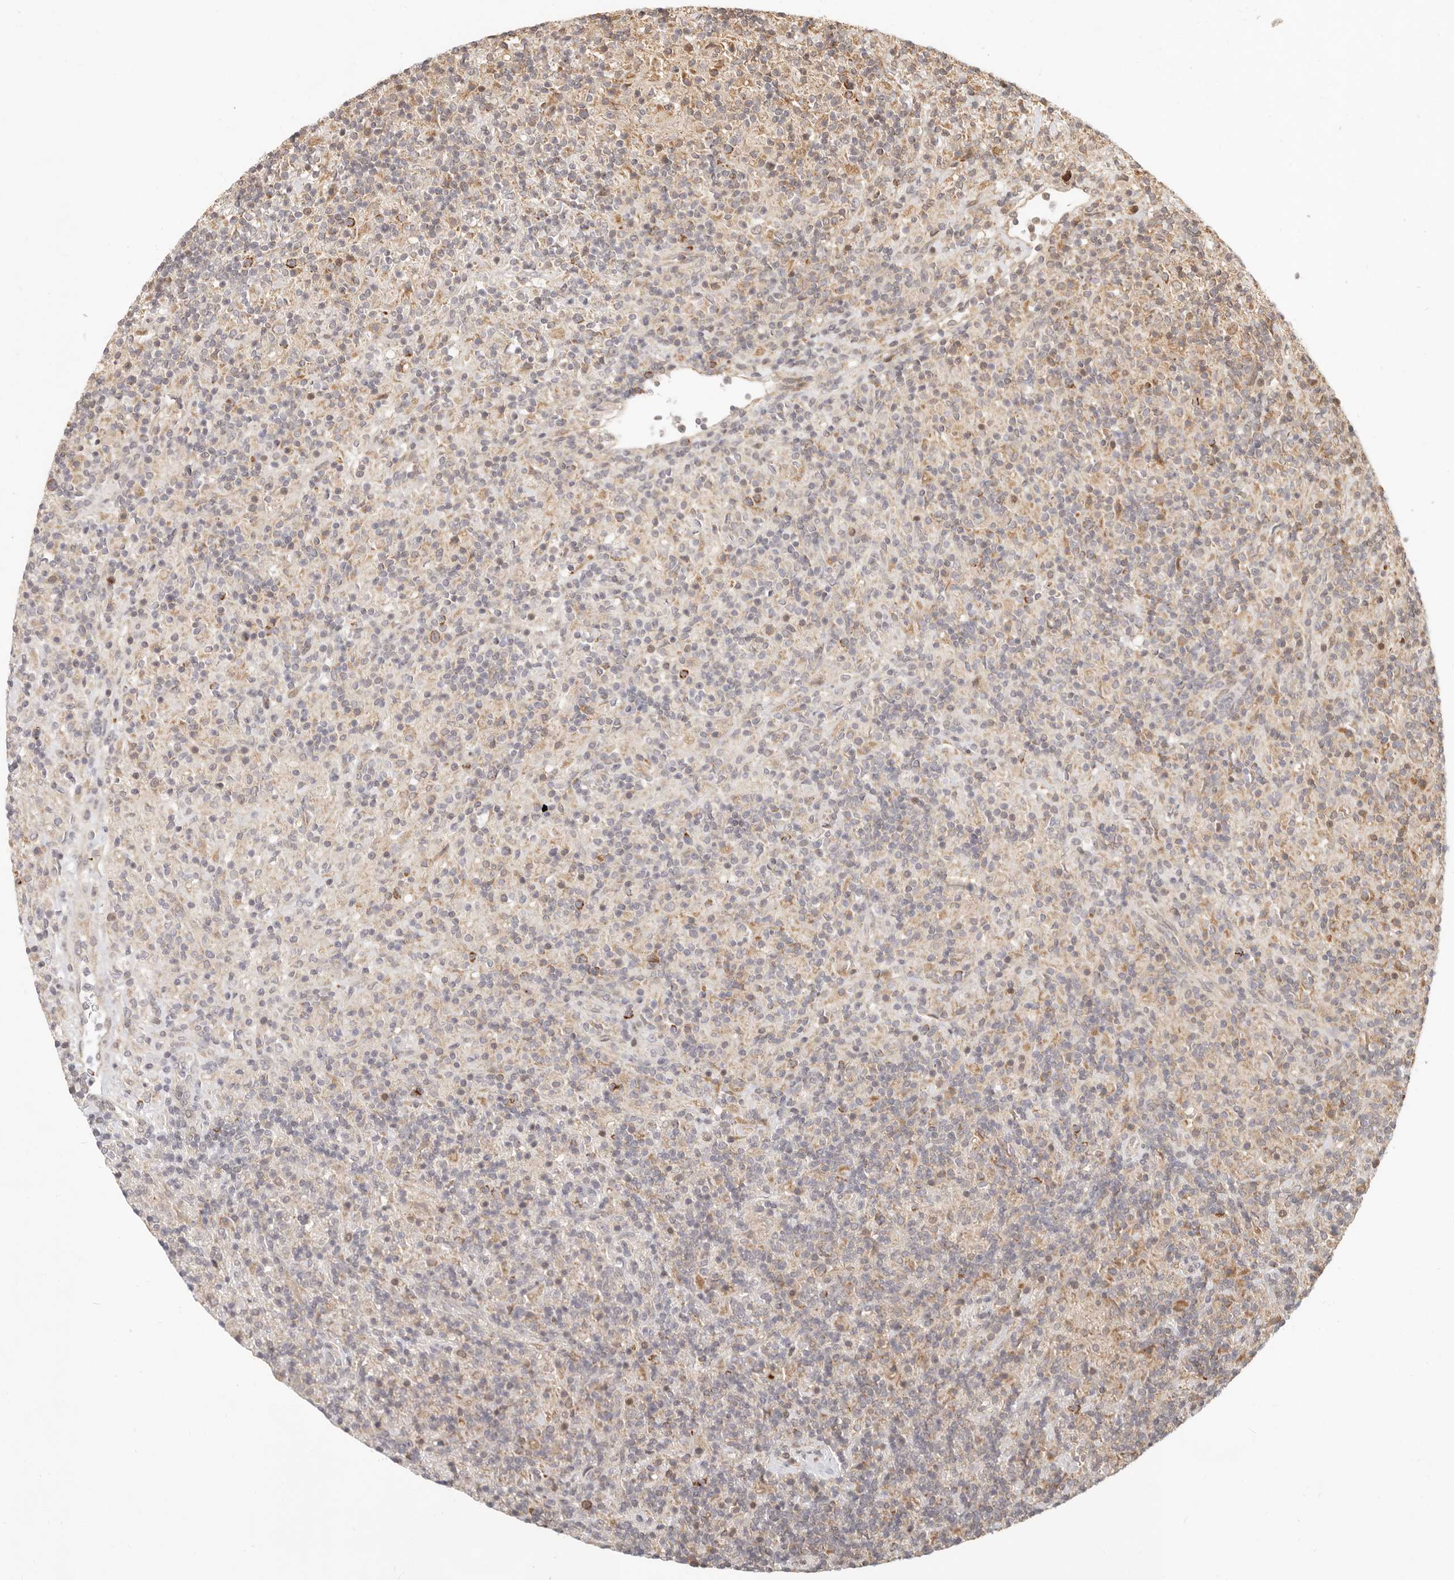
{"staining": {"intensity": "weak", "quantity": "25%-75%", "location": "cytoplasmic/membranous"}, "tissue": "lymphoma", "cell_type": "Tumor cells", "image_type": "cancer", "snomed": [{"axis": "morphology", "description": "Hodgkin's disease, NOS"}, {"axis": "topography", "description": "Lymph node"}], "caption": "The micrograph reveals a brown stain indicating the presence of a protein in the cytoplasmic/membranous of tumor cells in Hodgkin's disease.", "gene": "TIMM17A", "patient": {"sex": "male", "age": 70}}